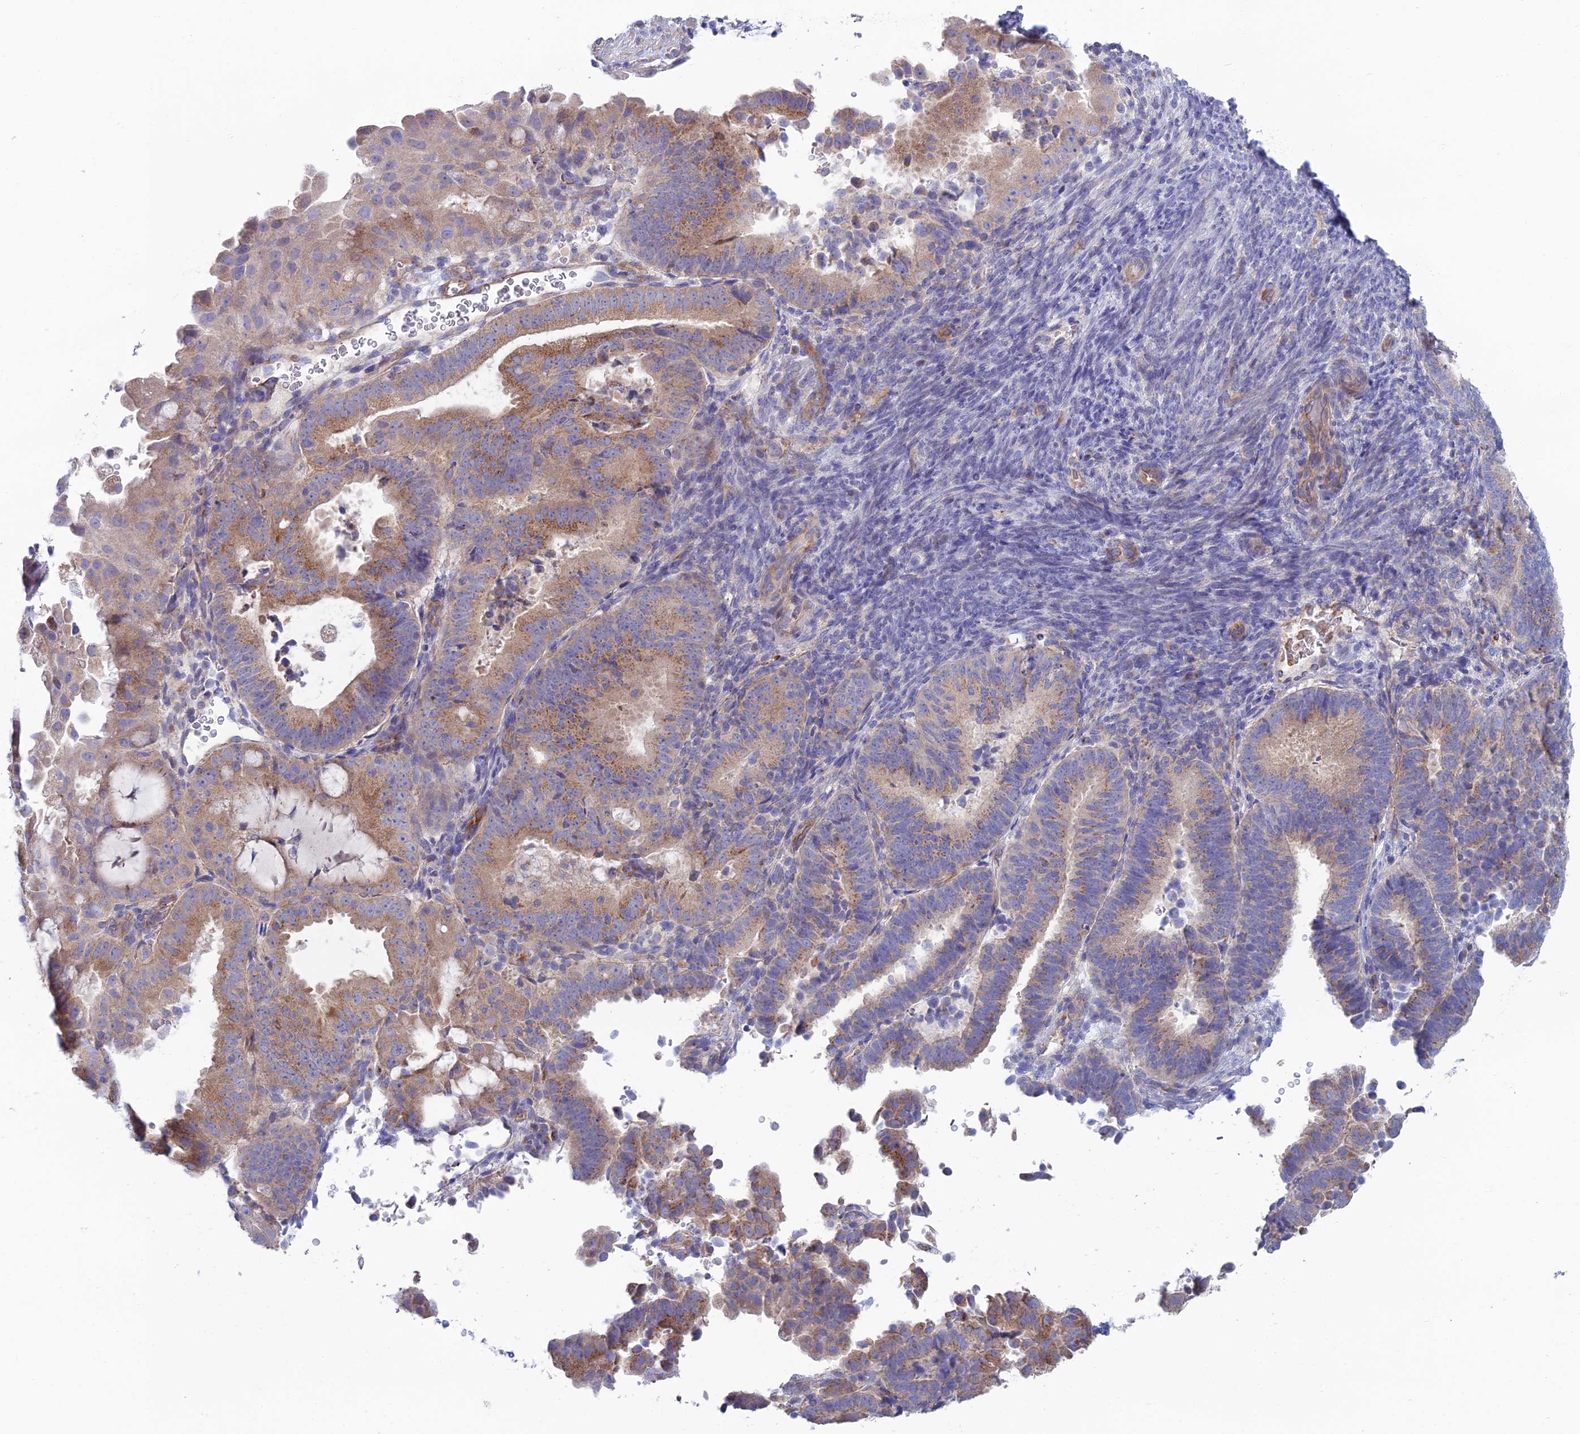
{"staining": {"intensity": "moderate", "quantity": ">75%", "location": "cytoplasmic/membranous"}, "tissue": "endometrial cancer", "cell_type": "Tumor cells", "image_type": "cancer", "snomed": [{"axis": "morphology", "description": "Adenocarcinoma, NOS"}, {"axis": "topography", "description": "Endometrium"}], "caption": "The image shows staining of adenocarcinoma (endometrial), revealing moderate cytoplasmic/membranous protein positivity (brown color) within tumor cells.", "gene": "ZNF564", "patient": {"sex": "female", "age": 70}}